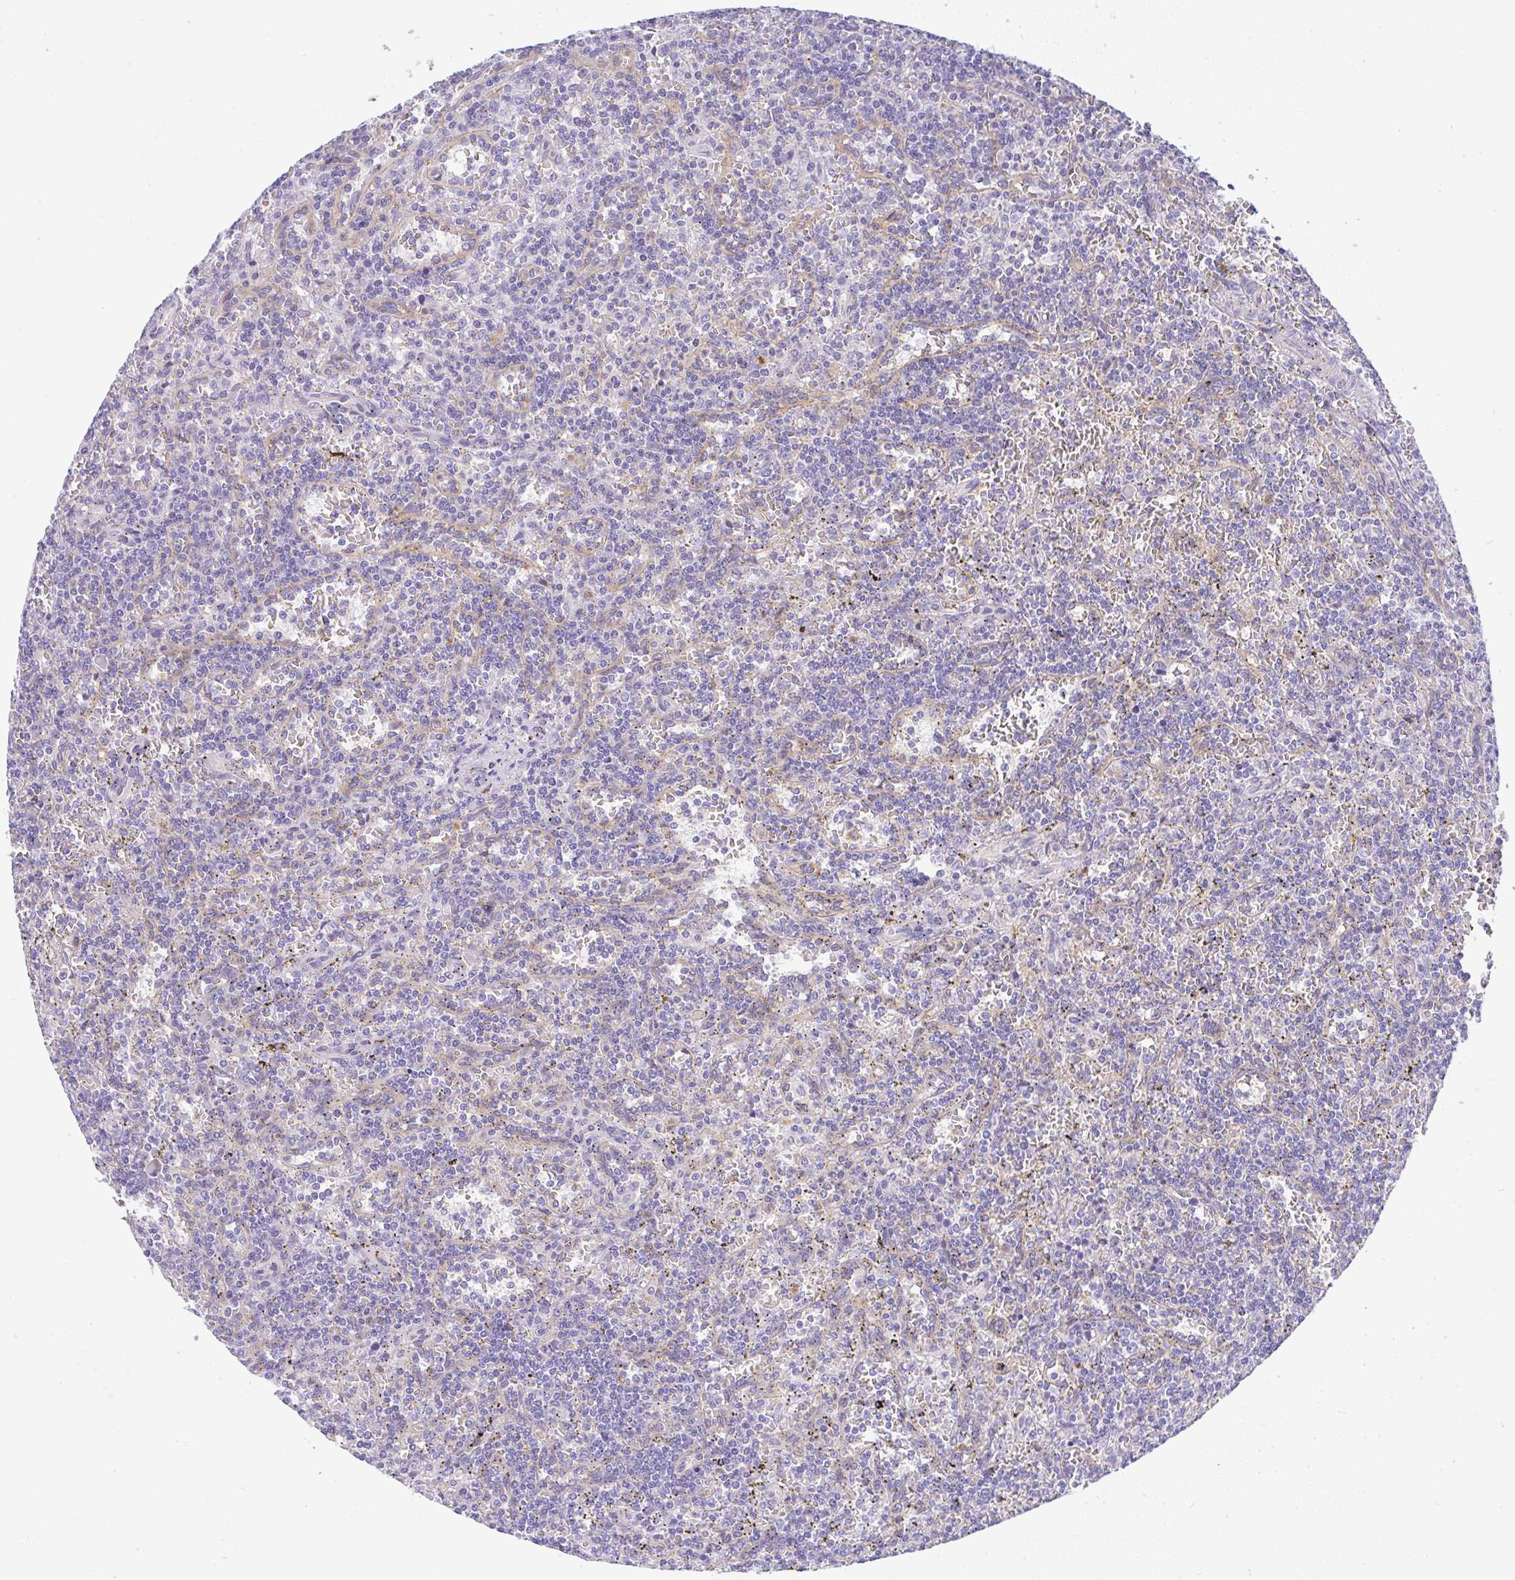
{"staining": {"intensity": "negative", "quantity": "none", "location": "none"}, "tissue": "lymphoma", "cell_type": "Tumor cells", "image_type": "cancer", "snomed": [{"axis": "morphology", "description": "Malignant lymphoma, non-Hodgkin's type, Low grade"}, {"axis": "topography", "description": "Spleen"}], "caption": "The immunohistochemistry (IHC) histopathology image has no significant staining in tumor cells of lymphoma tissue. (Immunohistochemistry (ihc), brightfield microscopy, high magnification).", "gene": "FAM177A1", "patient": {"sex": "male", "age": 73}}